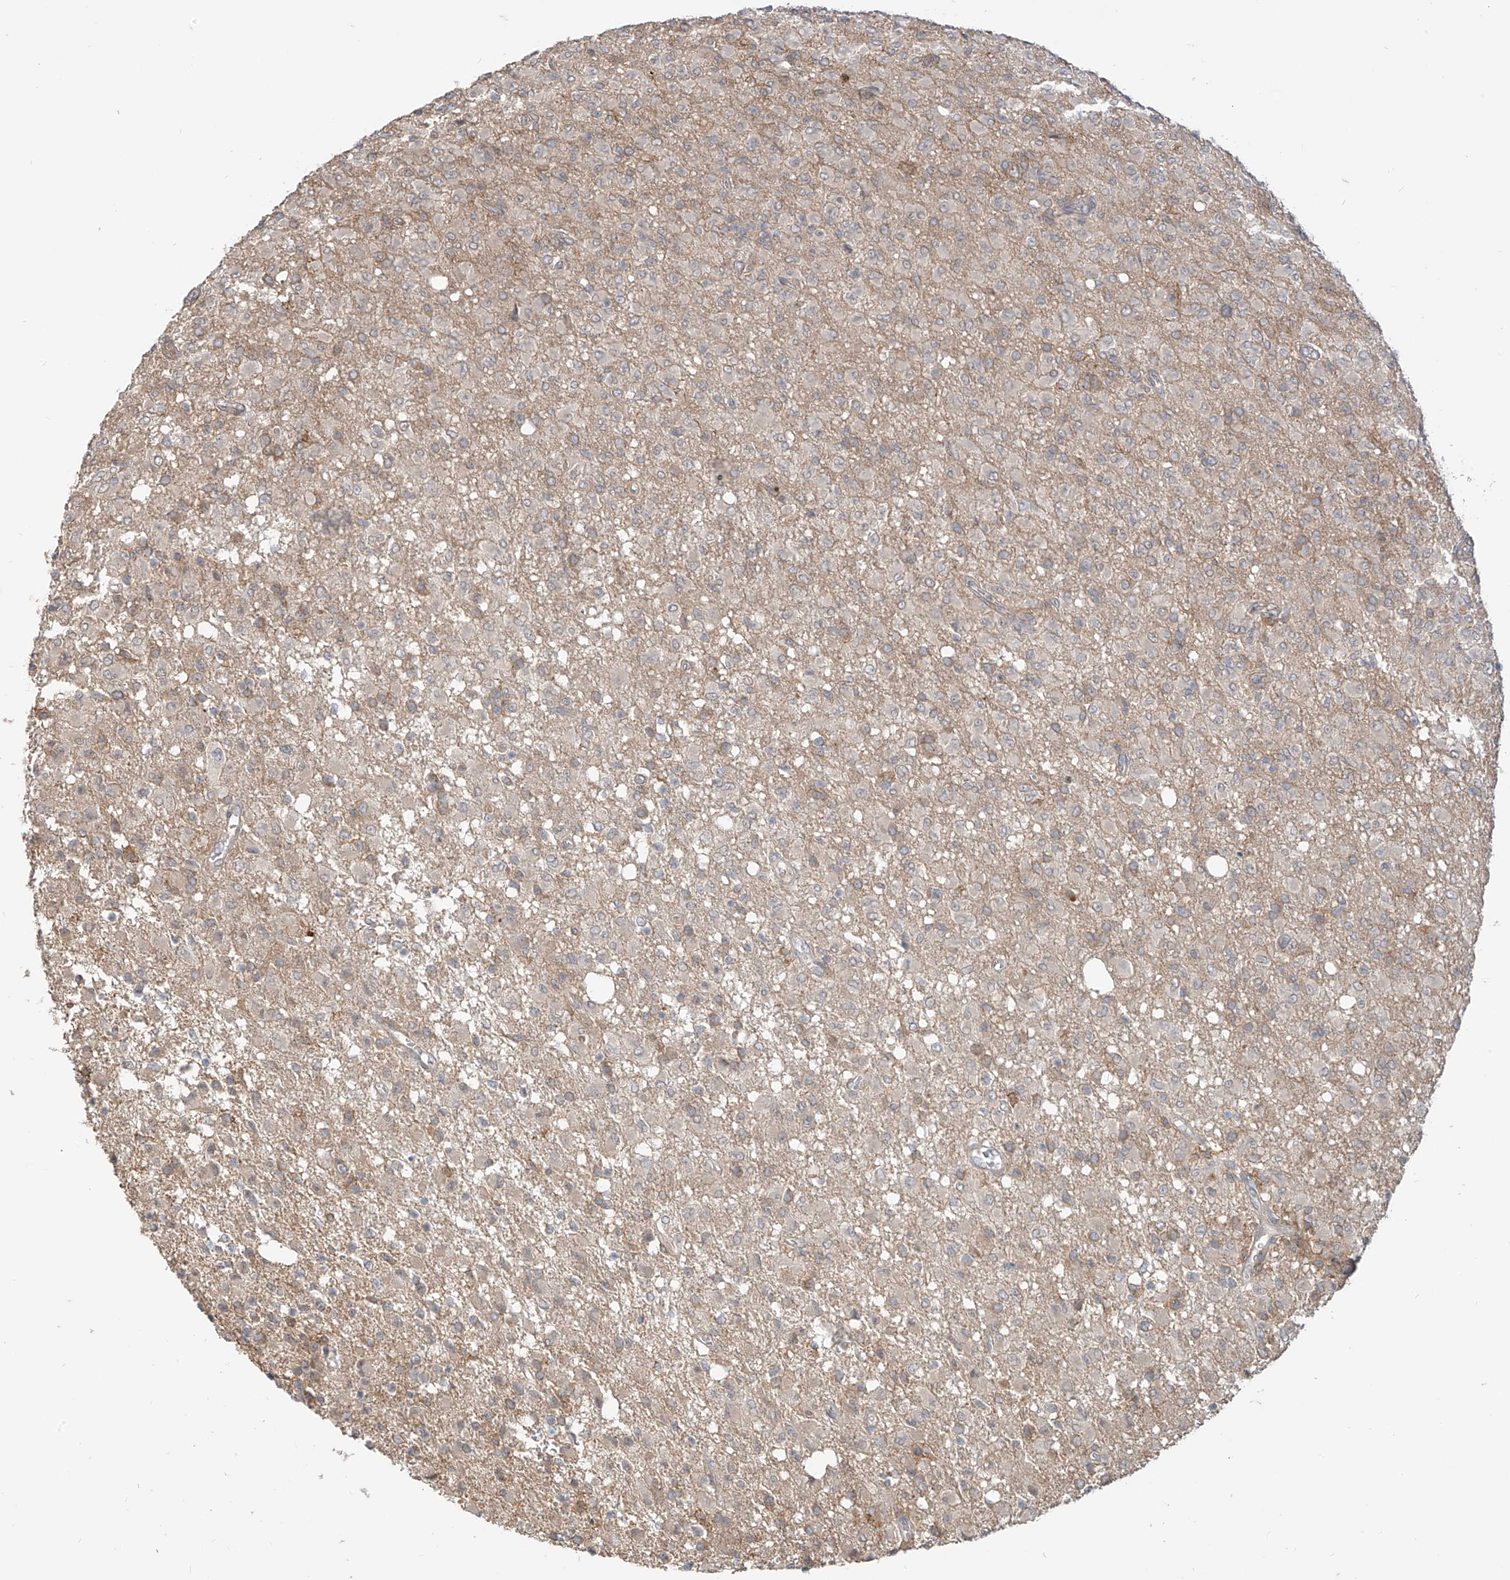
{"staining": {"intensity": "negative", "quantity": "none", "location": "none"}, "tissue": "glioma", "cell_type": "Tumor cells", "image_type": "cancer", "snomed": [{"axis": "morphology", "description": "Glioma, malignant, High grade"}, {"axis": "topography", "description": "Brain"}], "caption": "This photomicrograph is of high-grade glioma (malignant) stained with IHC to label a protein in brown with the nuclei are counter-stained blue. There is no expression in tumor cells.", "gene": "MTUS2", "patient": {"sex": "female", "age": 57}}